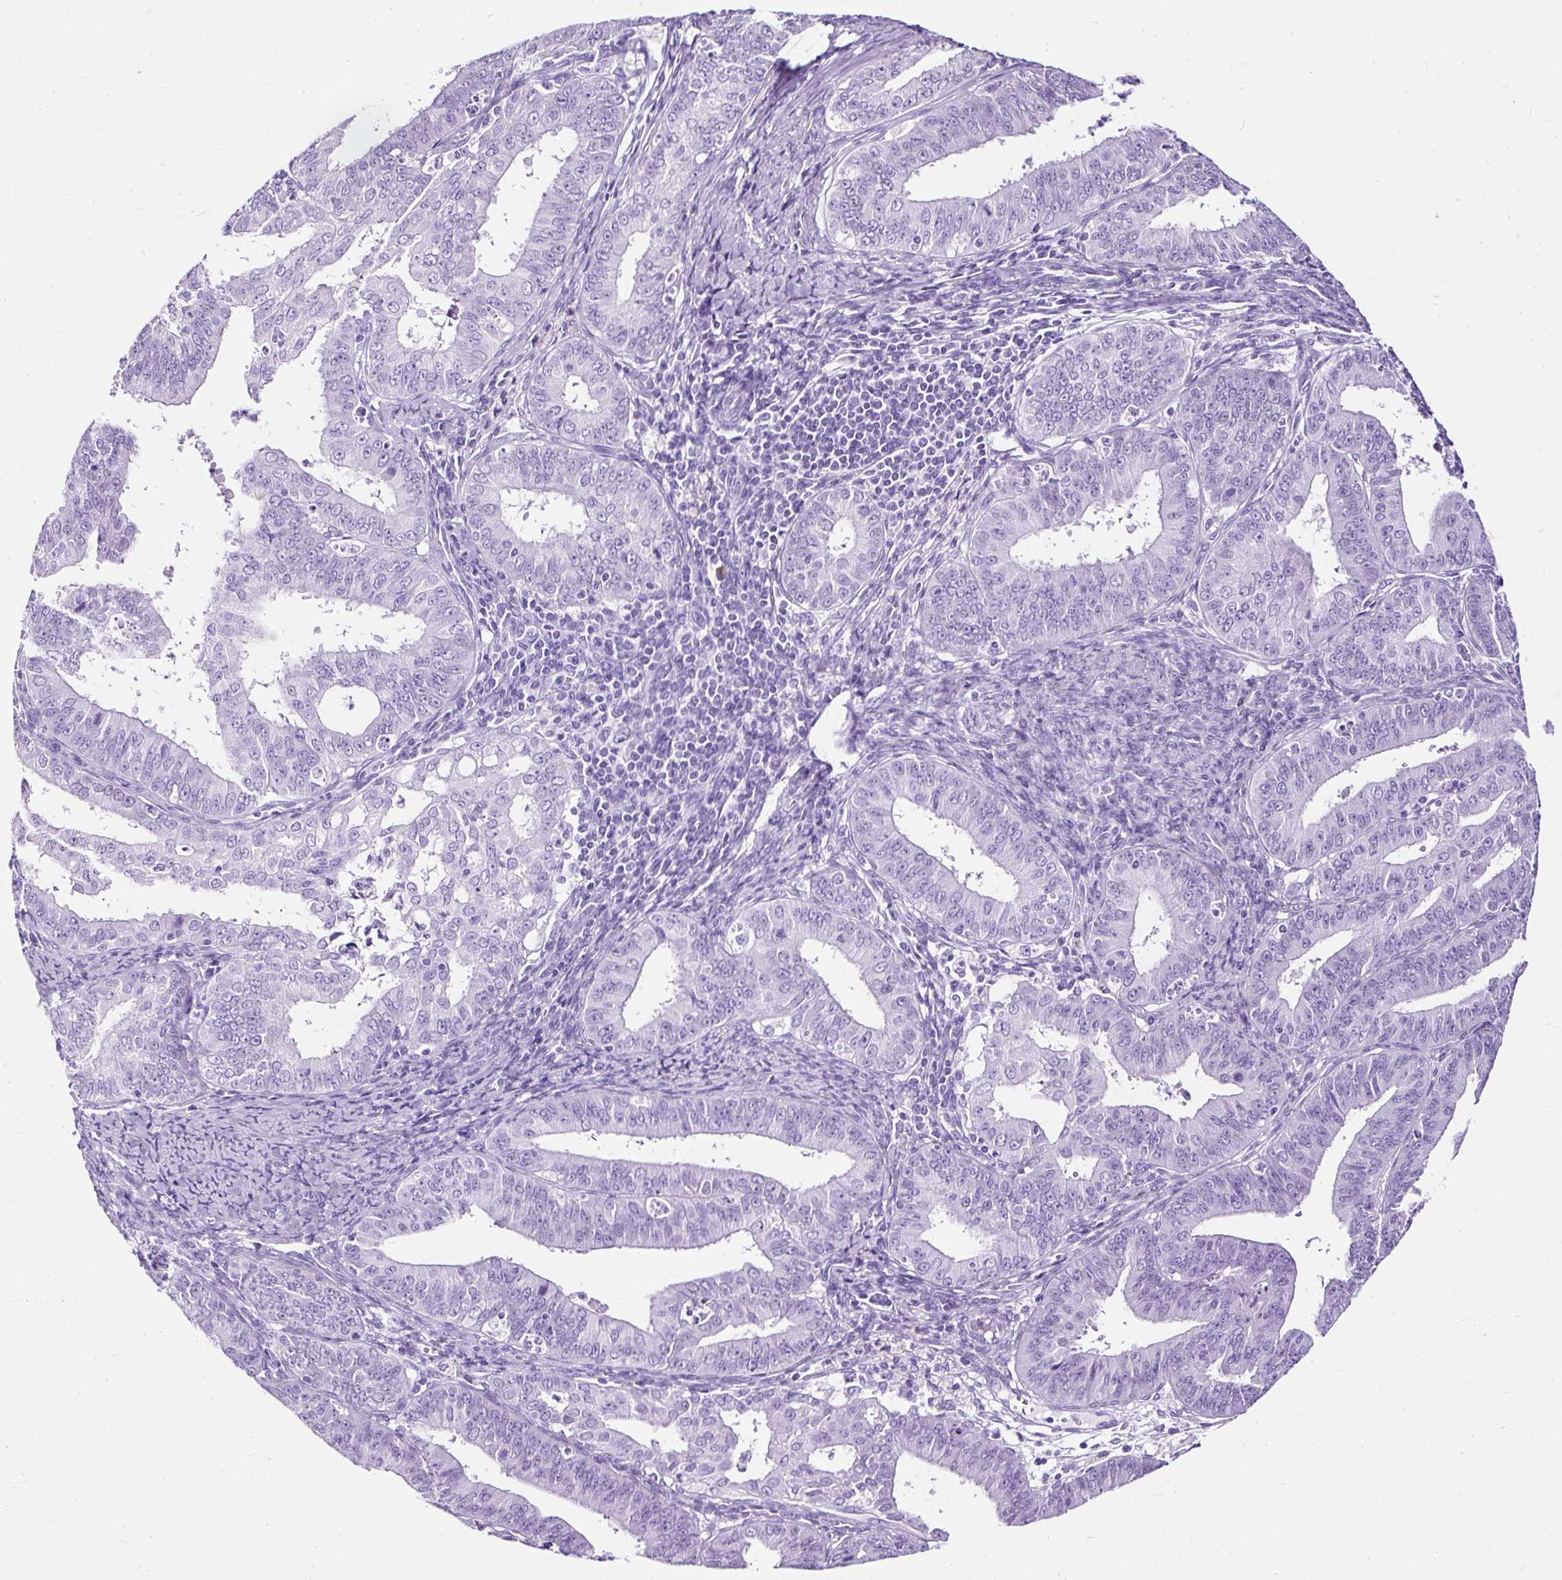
{"staining": {"intensity": "negative", "quantity": "none", "location": "none"}, "tissue": "endometrial cancer", "cell_type": "Tumor cells", "image_type": "cancer", "snomed": [{"axis": "morphology", "description": "Adenocarcinoma, NOS"}, {"axis": "topography", "description": "Endometrium"}], "caption": "Micrograph shows no significant protein staining in tumor cells of adenocarcinoma (endometrial).", "gene": "NTS", "patient": {"sex": "female", "age": 73}}